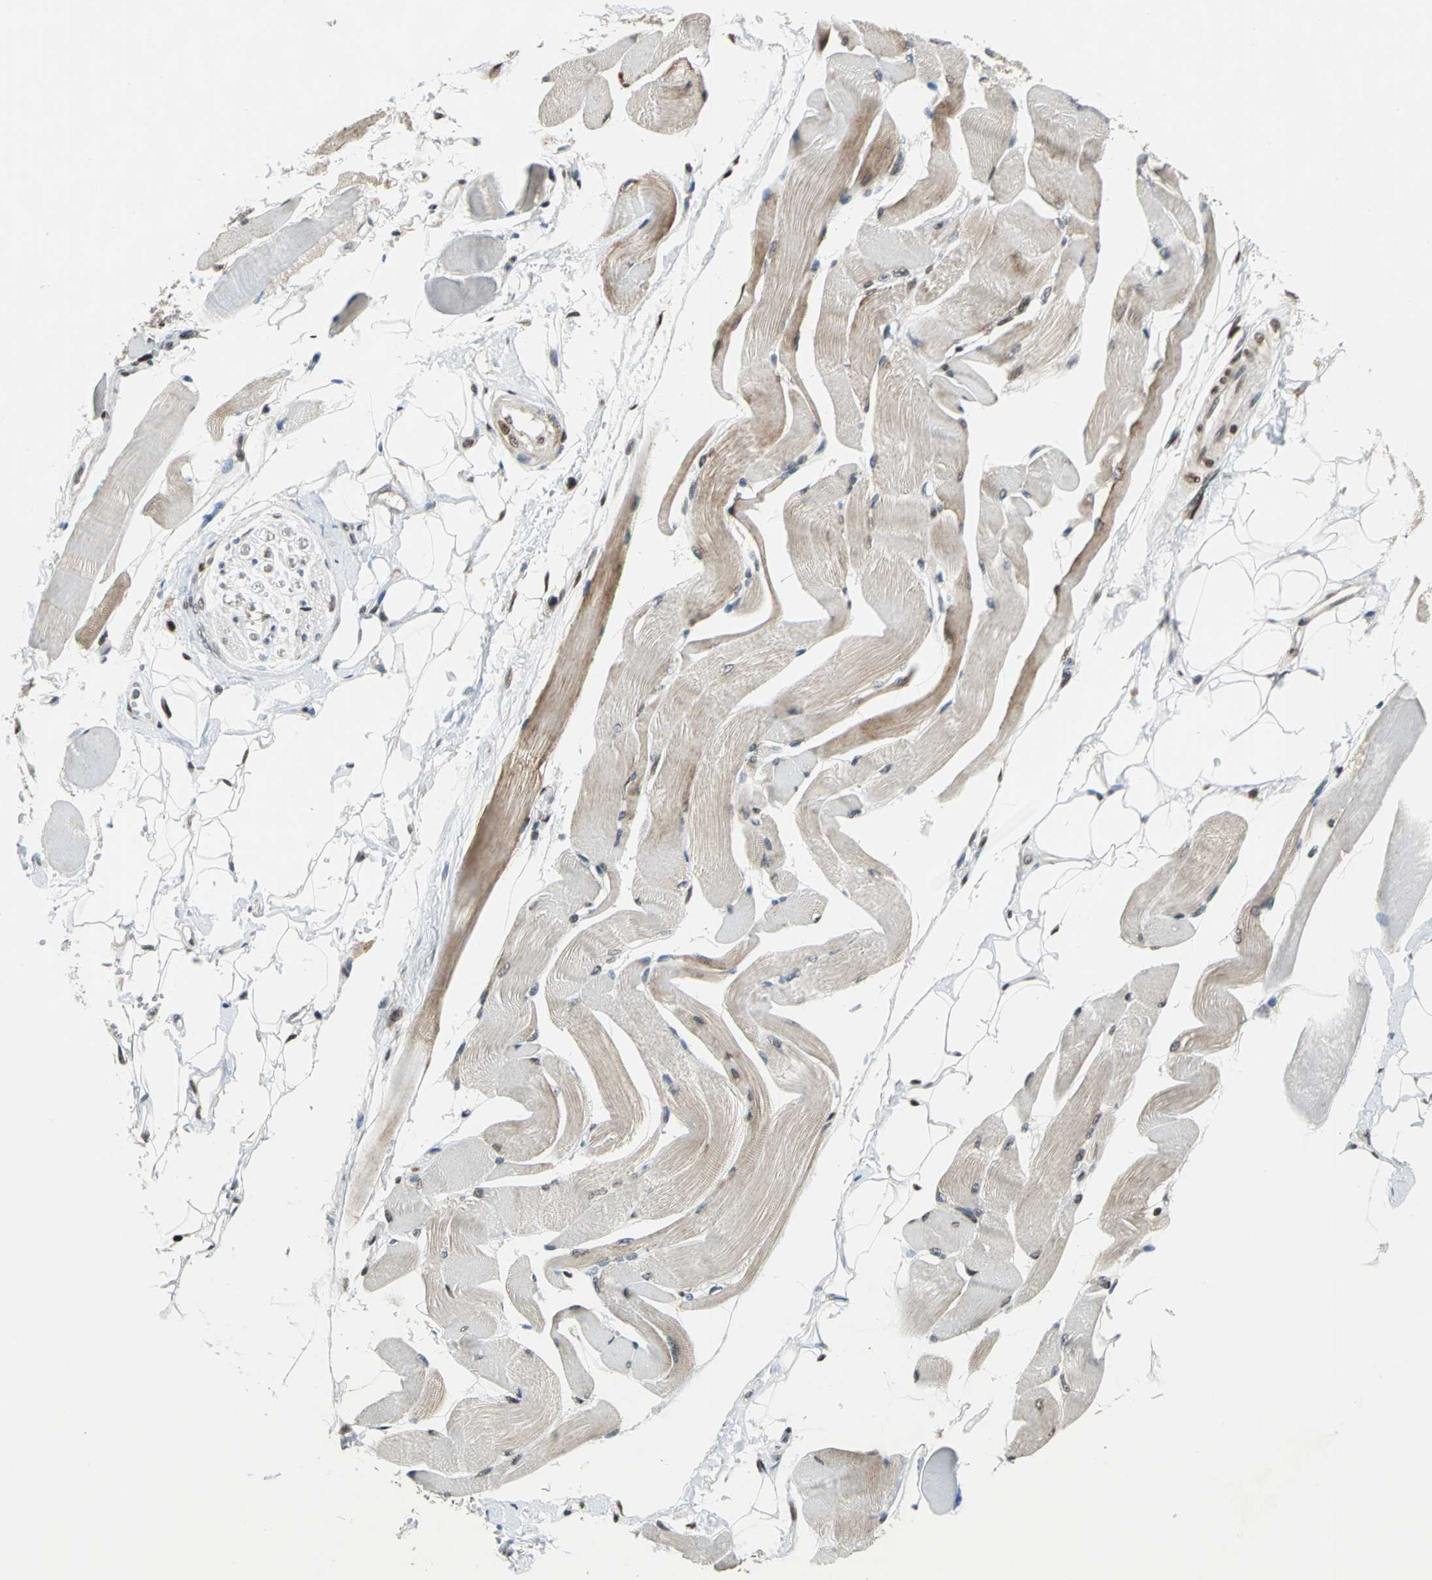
{"staining": {"intensity": "moderate", "quantity": ">75%", "location": "cytoplasmic/membranous,nuclear"}, "tissue": "skeletal muscle", "cell_type": "Myocytes", "image_type": "normal", "snomed": [{"axis": "morphology", "description": "Normal tissue, NOS"}, {"axis": "topography", "description": "Skeletal muscle"}, {"axis": "topography", "description": "Peripheral nerve tissue"}], "caption": "Immunohistochemistry (IHC) of unremarkable skeletal muscle reveals medium levels of moderate cytoplasmic/membranous,nuclear positivity in approximately >75% of myocytes.", "gene": "RBFOX2", "patient": {"sex": "female", "age": 84}}